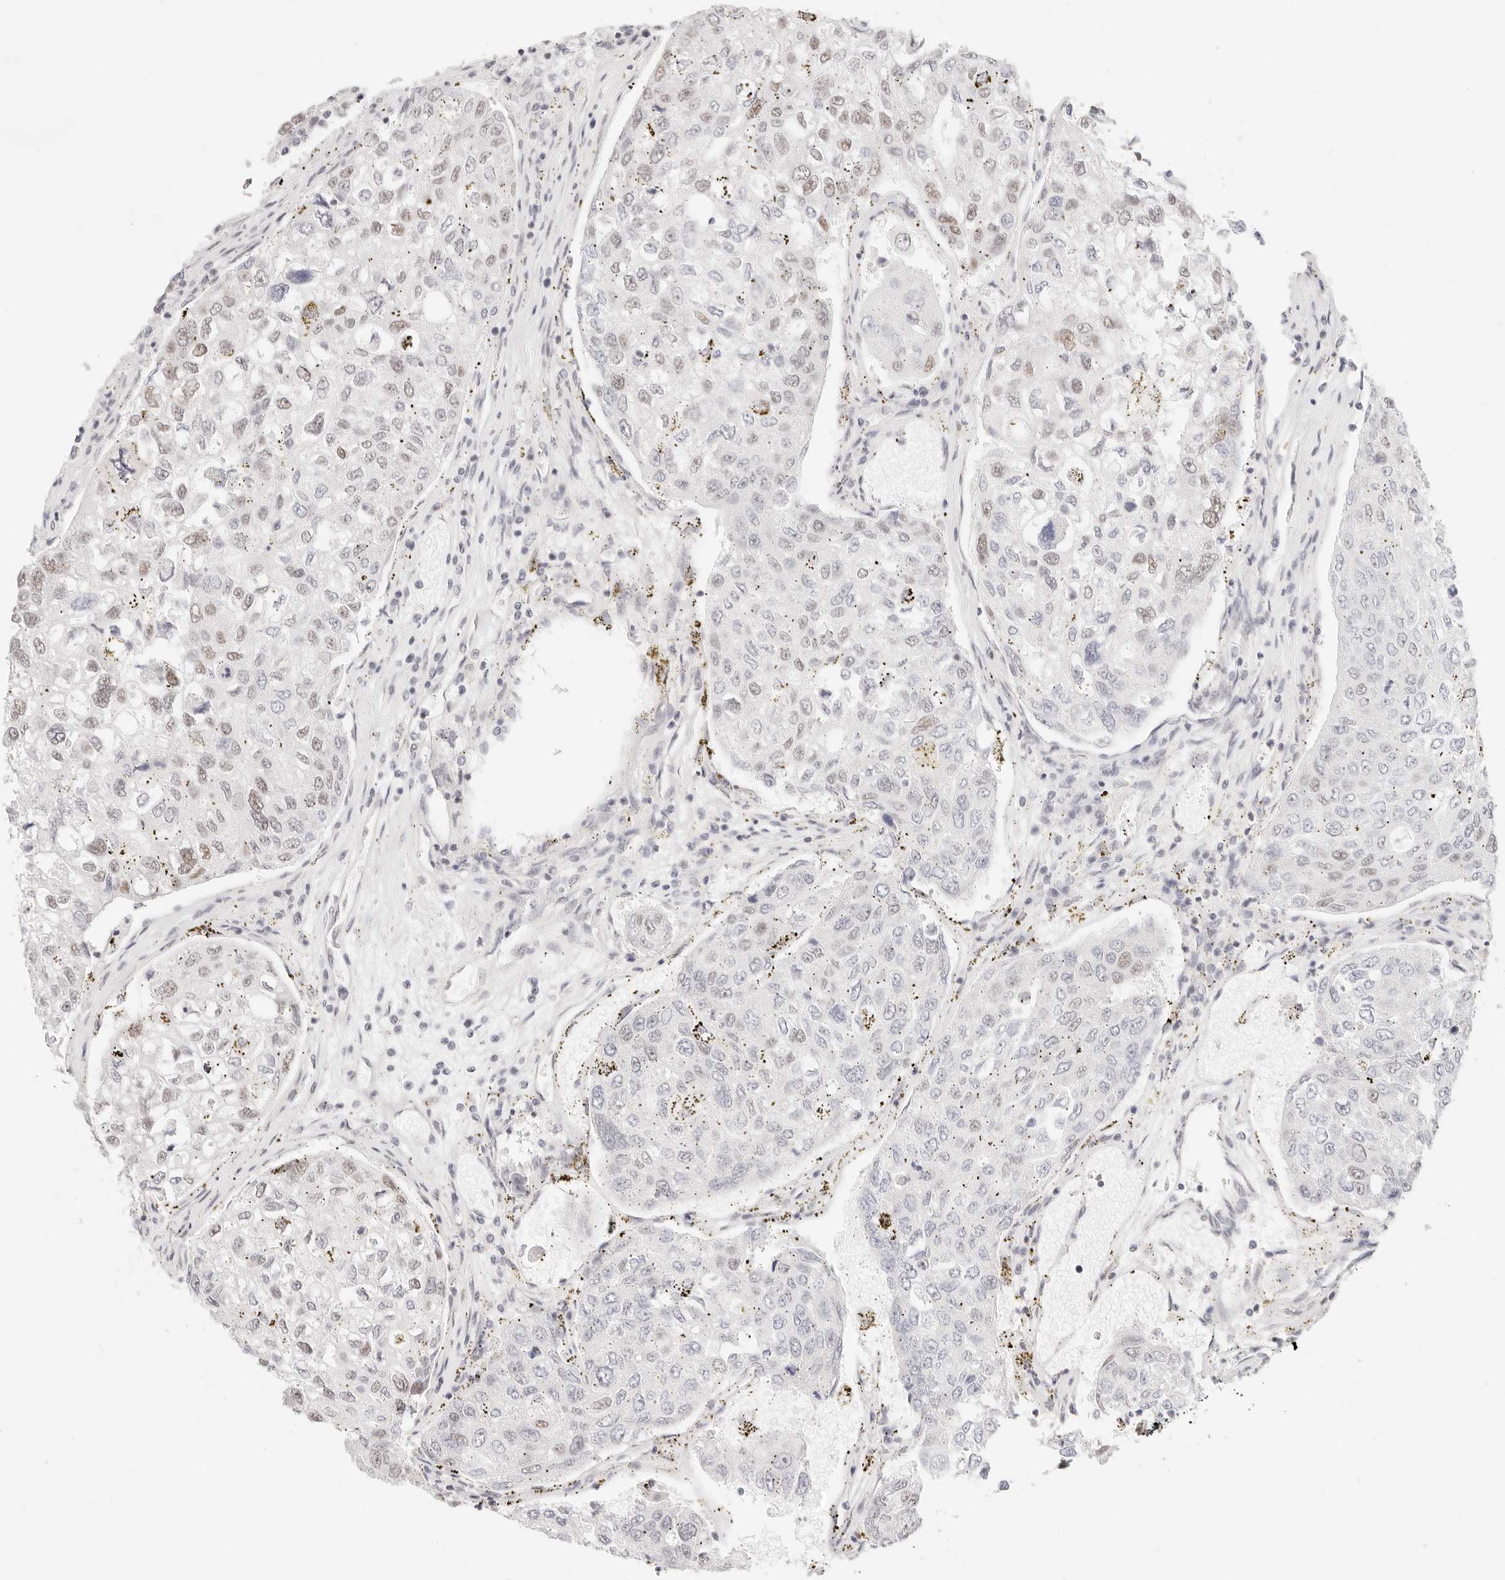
{"staining": {"intensity": "negative", "quantity": "none", "location": "none"}, "tissue": "urothelial cancer", "cell_type": "Tumor cells", "image_type": "cancer", "snomed": [{"axis": "morphology", "description": "Urothelial carcinoma, High grade"}, {"axis": "topography", "description": "Lymph node"}, {"axis": "topography", "description": "Urinary bladder"}], "caption": "Tumor cells show no significant positivity in urothelial cancer. Nuclei are stained in blue.", "gene": "ZC3H11A", "patient": {"sex": "male", "age": 51}}